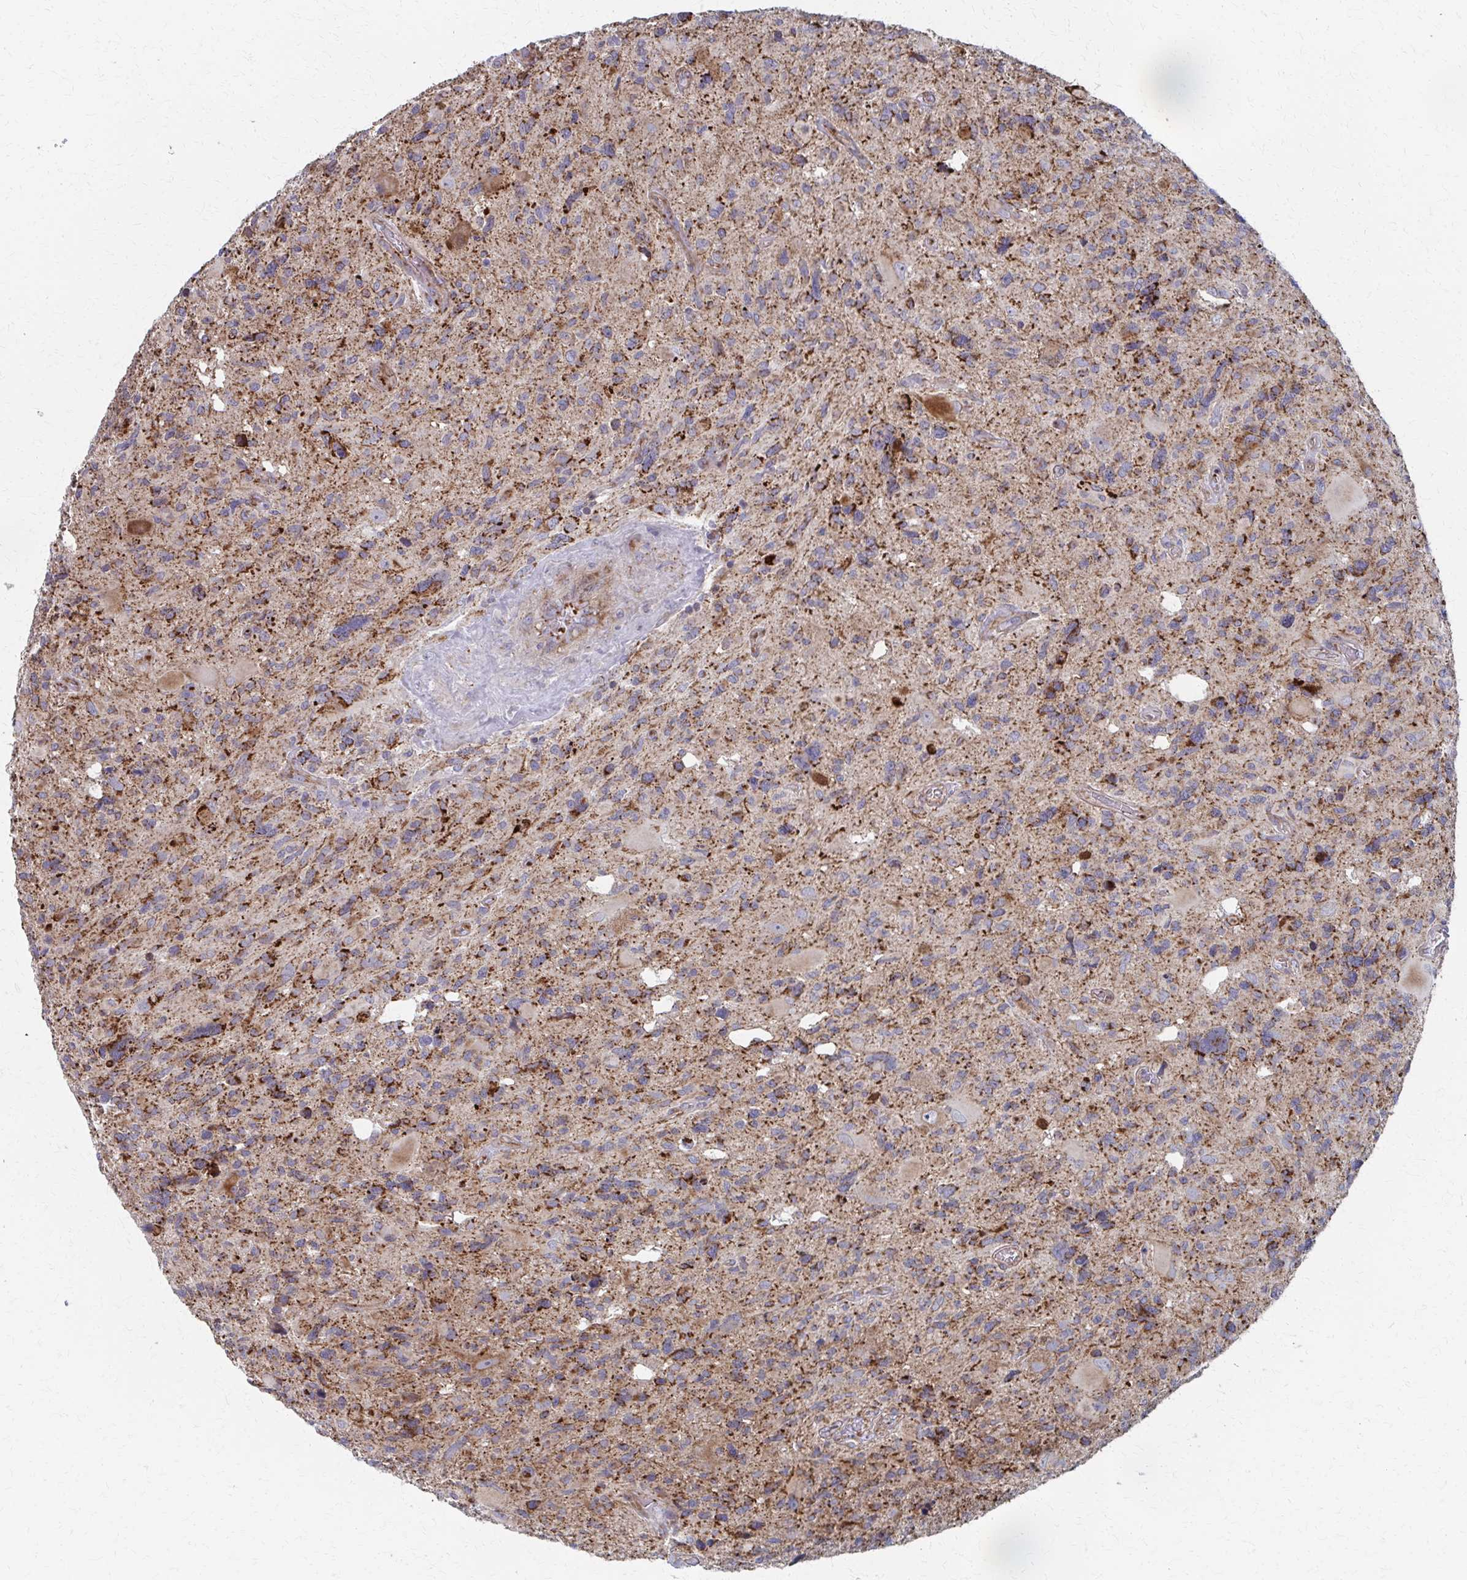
{"staining": {"intensity": "moderate", "quantity": "25%-75%", "location": "cytoplasmic/membranous"}, "tissue": "glioma", "cell_type": "Tumor cells", "image_type": "cancer", "snomed": [{"axis": "morphology", "description": "Glioma, malignant, High grade"}, {"axis": "topography", "description": "Brain"}], "caption": "This histopathology image shows immunohistochemistry staining of malignant glioma (high-grade), with medium moderate cytoplasmic/membranous staining in about 25%-75% of tumor cells.", "gene": "FAHD1", "patient": {"sex": "male", "age": 49}}